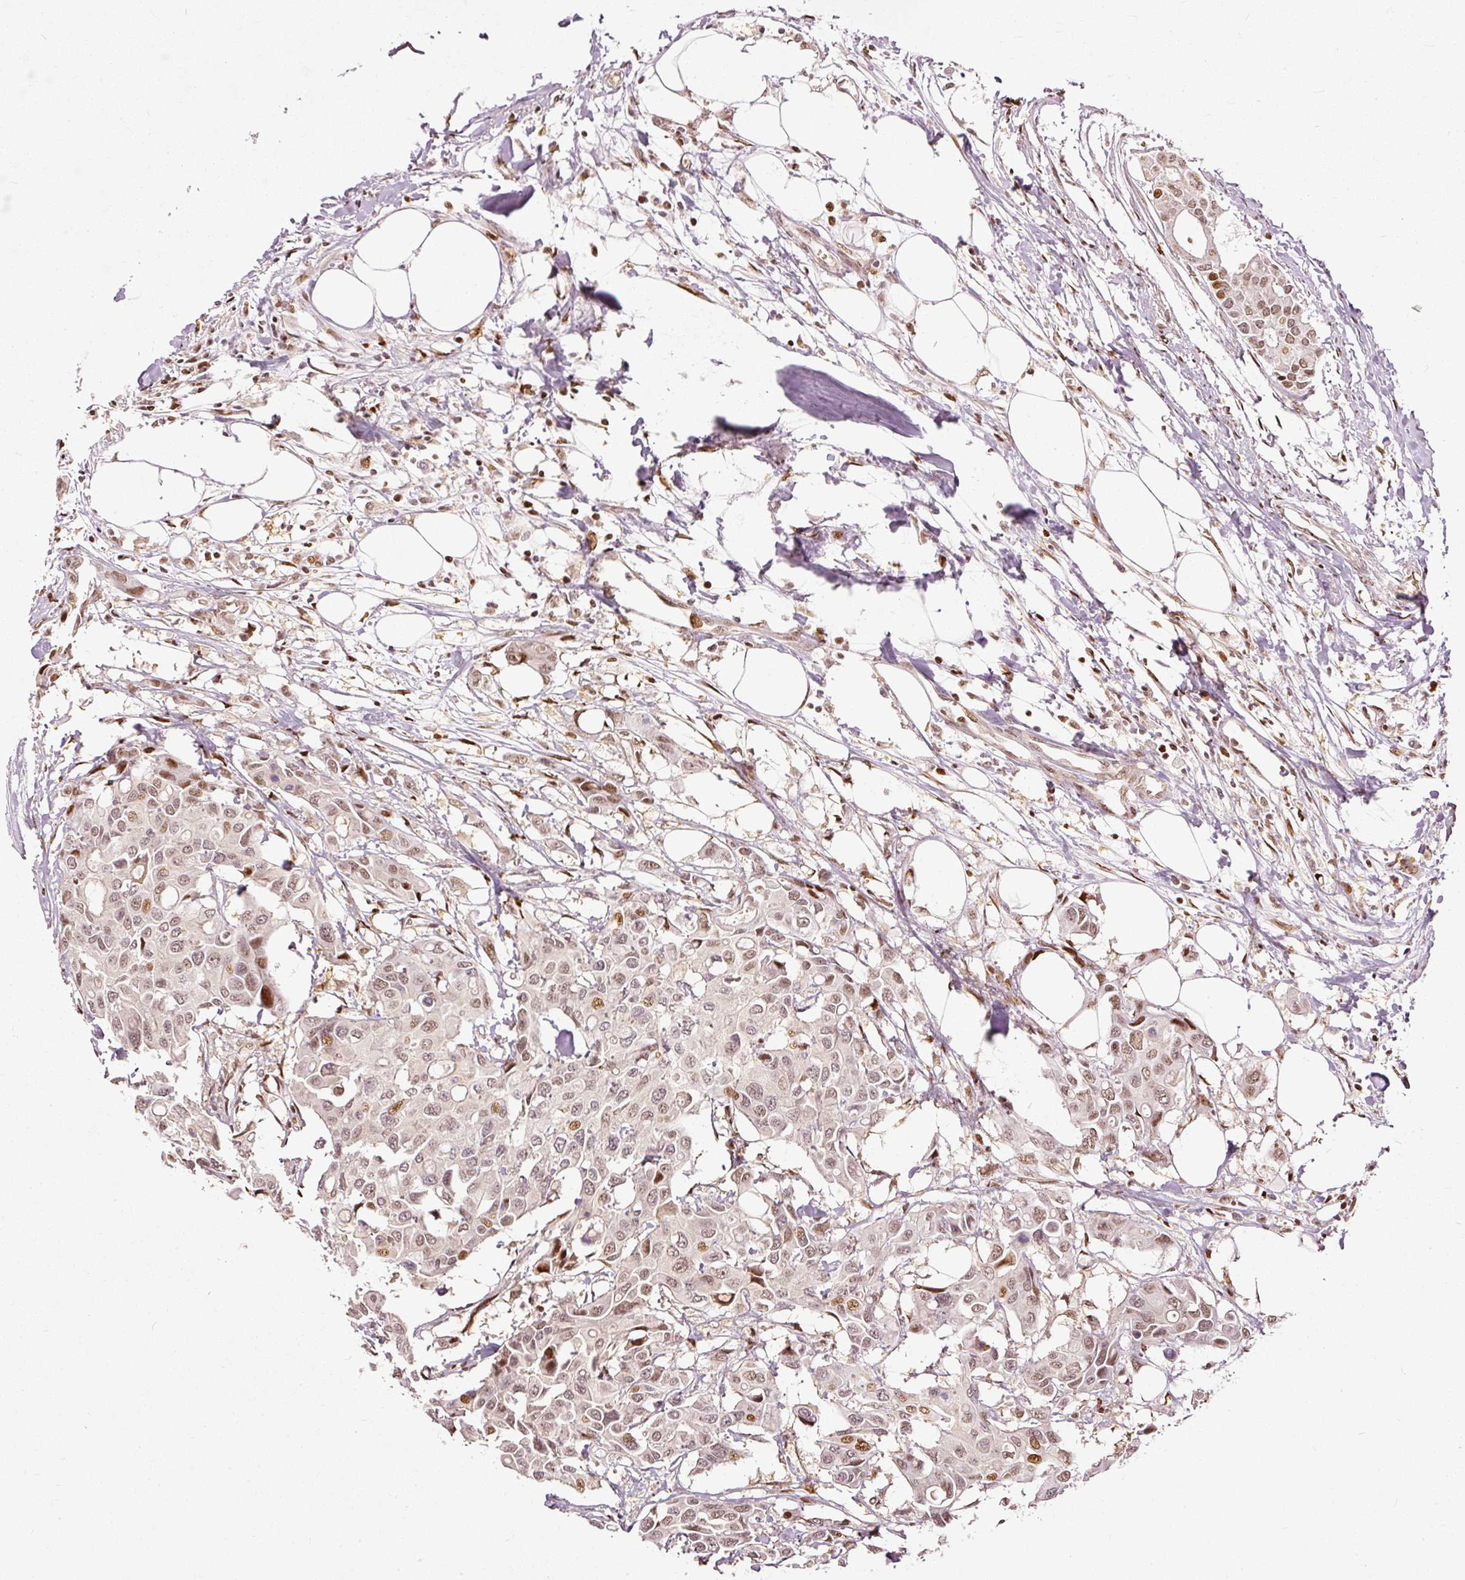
{"staining": {"intensity": "moderate", "quantity": "25%-75%", "location": "nuclear"}, "tissue": "colorectal cancer", "cell_type": "Tumor cells", "image_type": "cancer", "snomed": [{"axis": "morphology", "description": "Adenocarcinoma, NOS"}, {"axis": "topography", "description": "Colon"}], "caption": "Human colorectal adenocarcinoma stained for a protein (brown) displays moderate nuclear positive staining in about 25%-75% of tumor cells.", "gene": "ZNF778", "patient": {"sex": "male", "age": 77}}